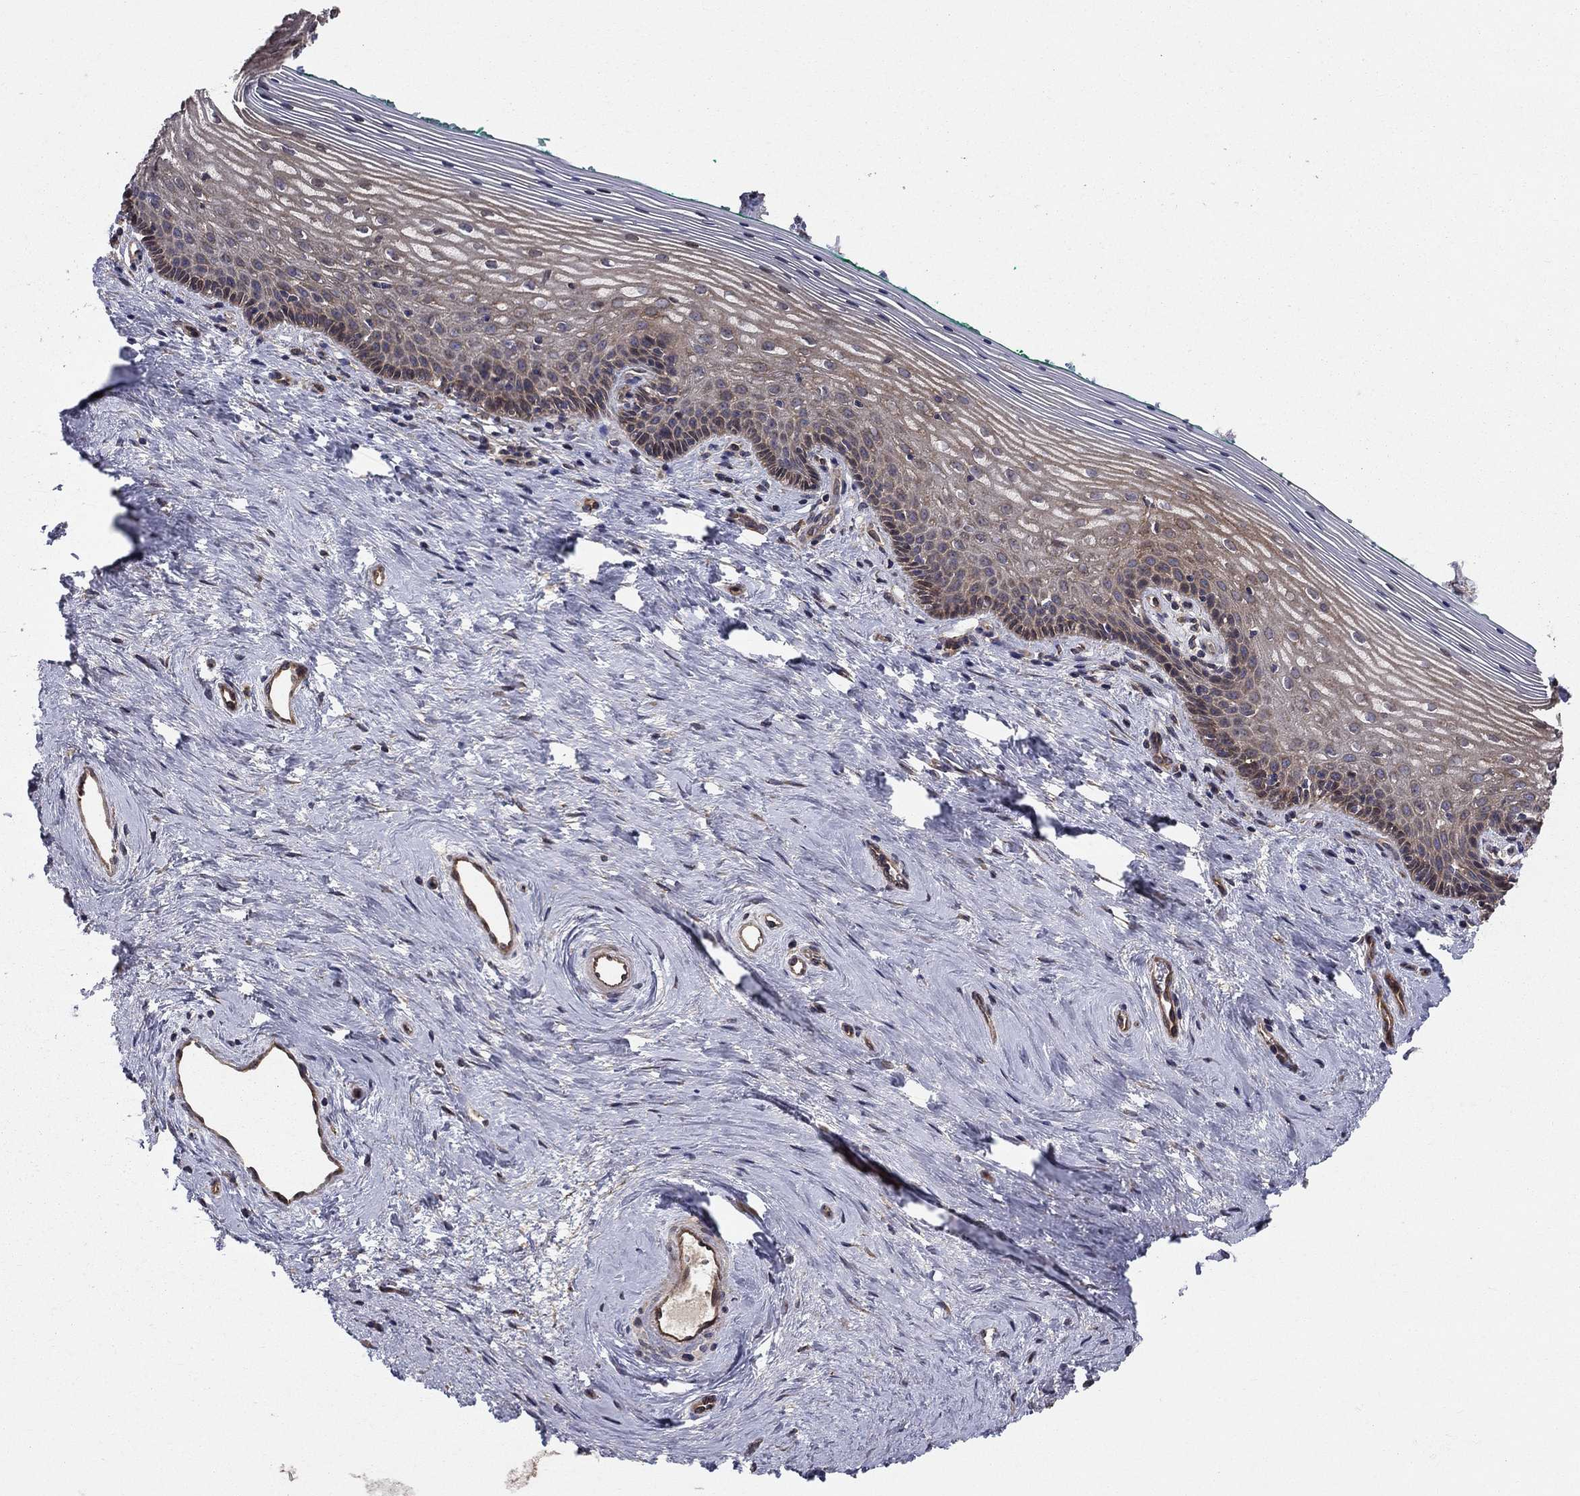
{"staining": {"intensity": "weak", "quantity": "25%-75%", "location": "cytoplasmic/membranous"}, "tissue": "vagina", "cell_type": "Squamous epithelial cells", "image_type": "normal", "snomed": [{"axis": "morphology", "description": "Normal tissue, NOS"}, {"axis": "topography", "description": "Vagina"}], "caption": "Immunohistochemical staining of normal vagina exhibits low levels of weak cytoplasmic/membranous positivity in approximately 25%-75% of squamous epithelial cells. (DAB IHC with brightfield microscopy, high magnification).", "gene": "BABAM2", "patient": {"sex": "female", "age": 45}}